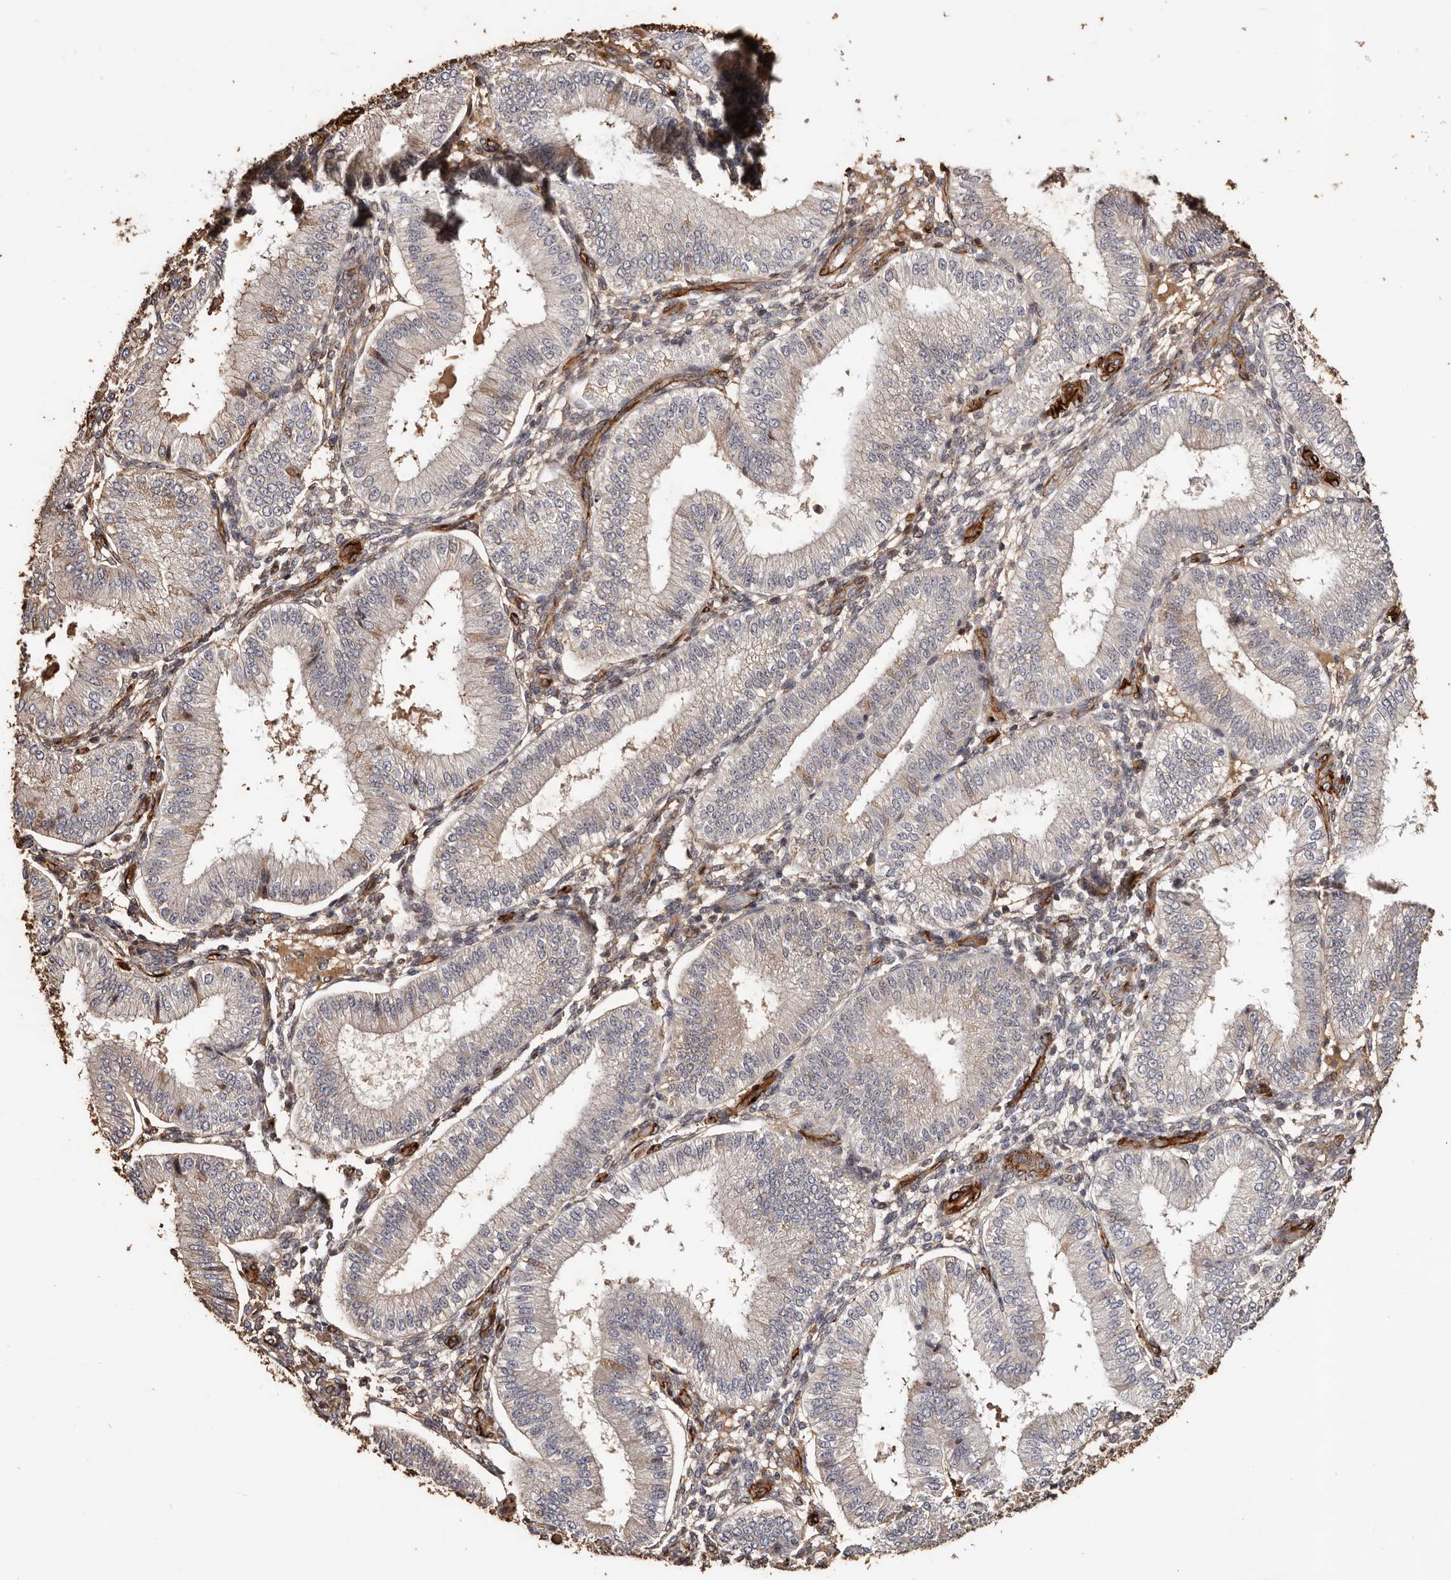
{"staining": {"intensity": "weak", "quantity": "25%-75%", "location": "cytoplasmic/membranous"}, "tissue": "endometrium", "cell_type": "Cells in endometrial stroma", "image_type": "normal", "snomed": [{"axis": "morphology", "description": "Normal tissue, NOS"}, {"axis": "topography", "description": "Endometrium"}], "caption": "High-magnification brightfield microscopy of benign endometrium stained with DAB (brown) and counterstained with hematoxylin (blue). cells in endometrial stroma exhibit weak cytoplasmic/membranous expression is appreciated in about25%-75% of cells.", "gene": "ZNF557", "patient": {"sex": "female", "age": 39}}